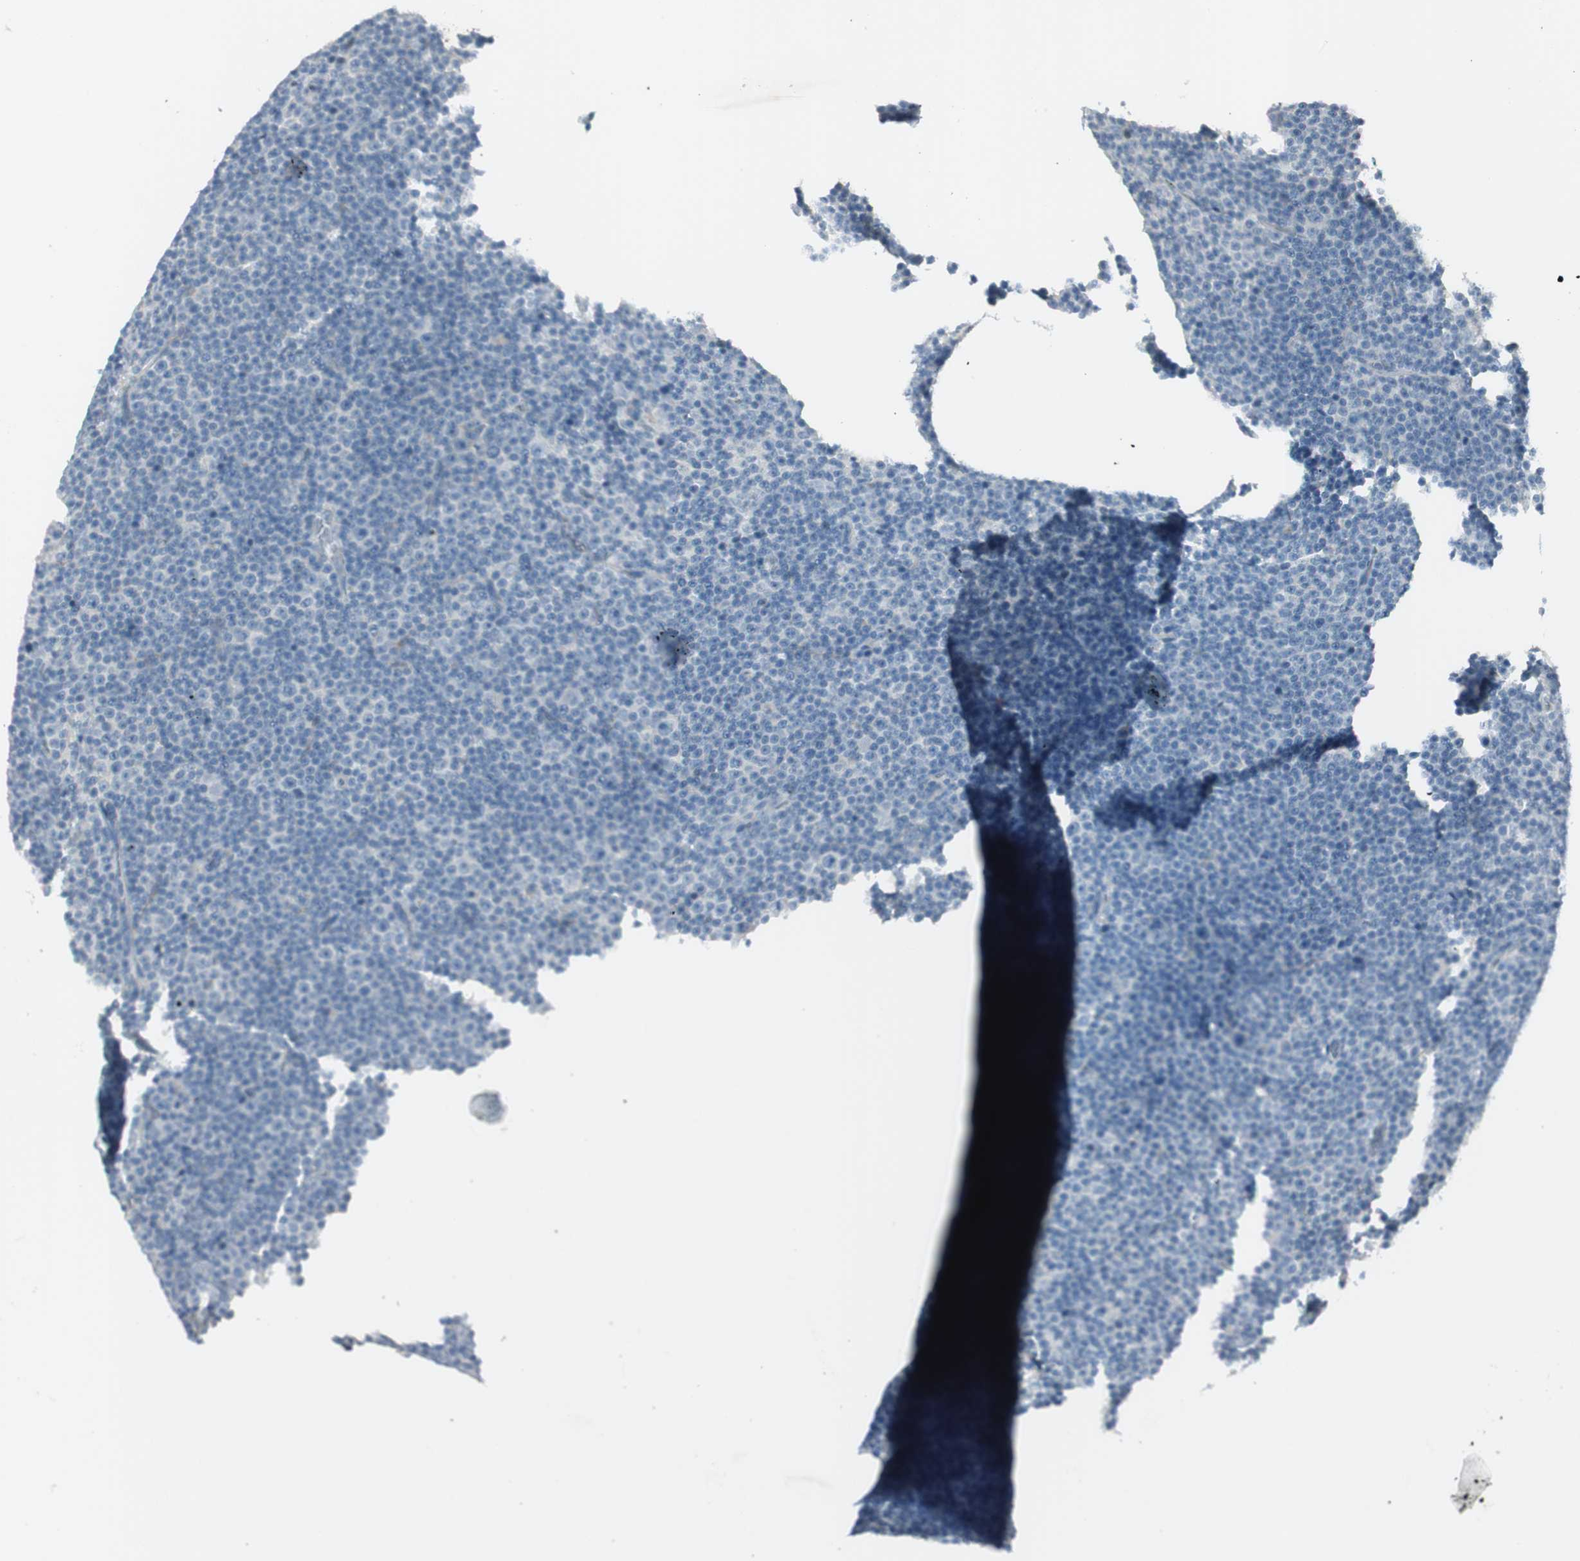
{"staining": {"intensity": "negative", "quantity": "none", "location": "none"}, "tissue": "lymphoma", "cell_type": "Tumor cells", "image_type": "cancer", "snomed": [{"axis": "morphology", "description": "Malignant lymphoma, non-Hodgkin's type, Low grade"}, {"axis": "topography", "description": "Lymph node"}], "caption": "Human low-grade malignant lymphoma, non-Hodgkin's type stained for a protein using immunohistochemistry displays no positivity in tumor cells.", "gene": "MAPRE3", "patient": {"sex": "female", "age": 67}}